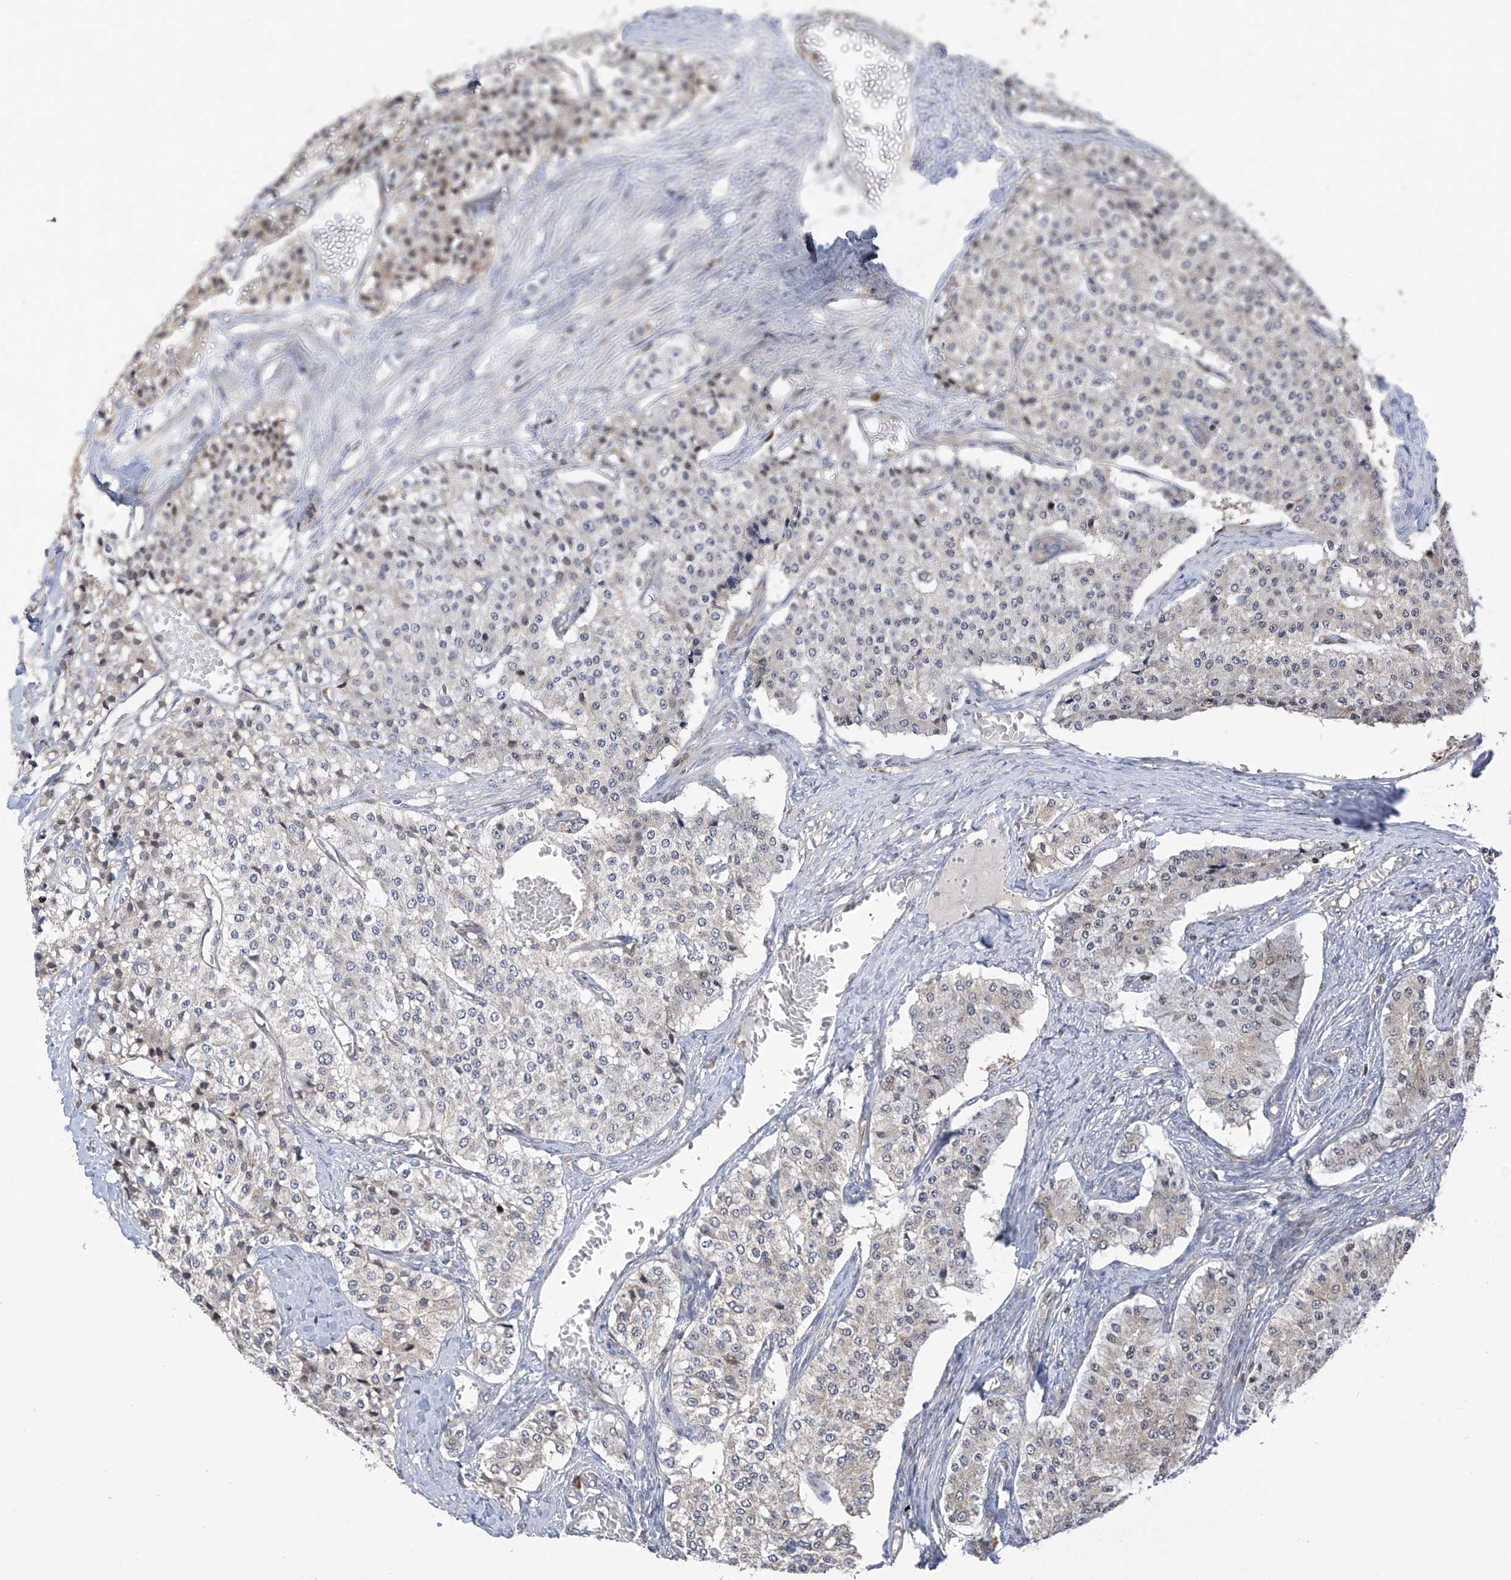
{"staining": {"intensity": "negative", "quantity": "none", "location": "none"}, "tissue": "carcinoid", "cell_type": "Tumor cells", "image_type": "cancer", "snomed": [{"axis": "morphology", "description": "Carcinoid, malignant, NOS"}, {"axis": "topography", "description": "Colon"}], "caption": "The immunohistochemistry micrograph has no significant staining in tumor cells of carcinoid (malignant) tissue. (DAB (3,3'-diaminobenzidine) immunohistochemistry with hematoxylin counter stain).", "gene": "SLCO4A1", "patient": {"sex": "female", "age": 52}}